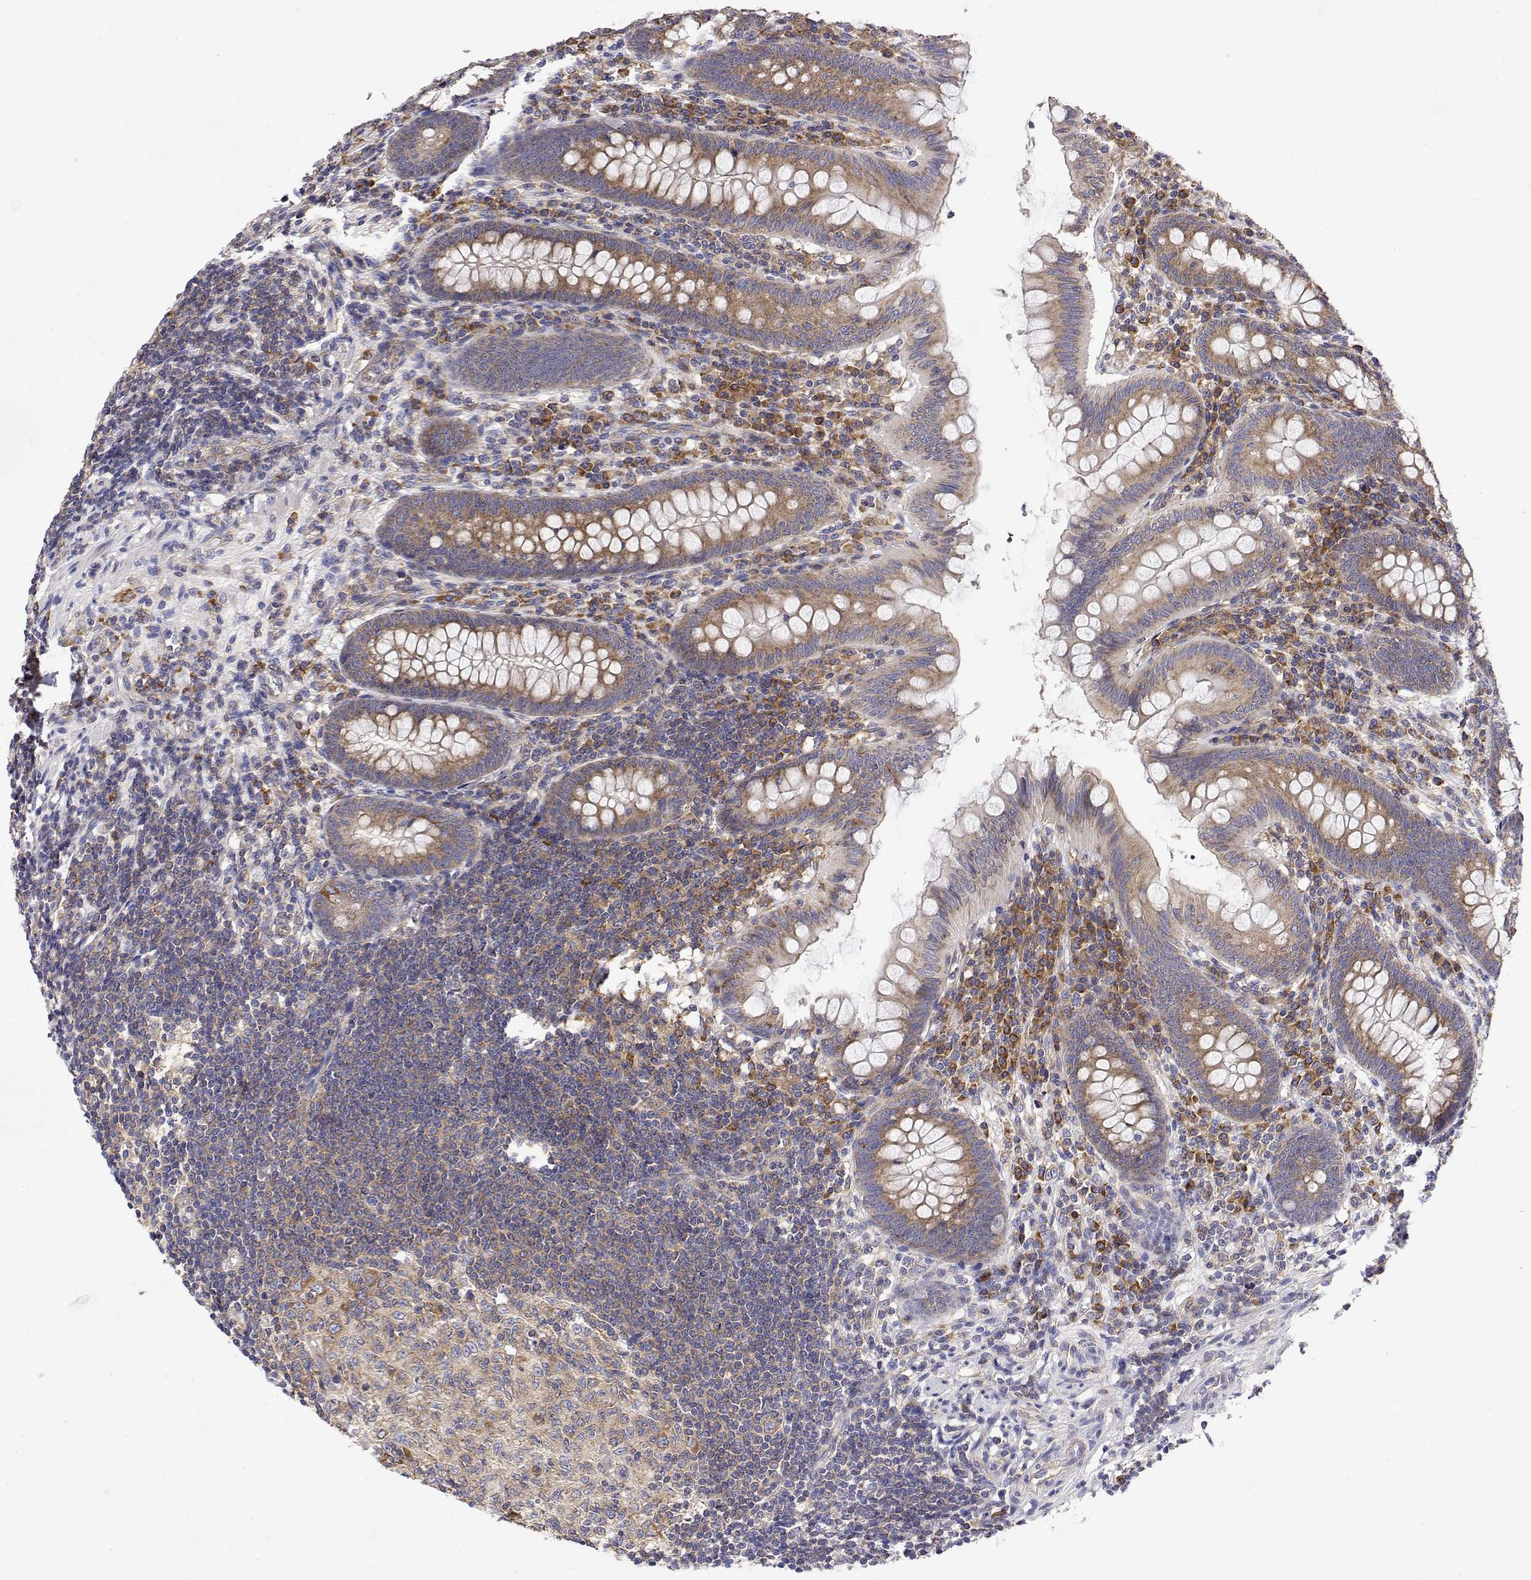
{"staining": {"intensity": "moderate", "quantity": ">75%", "location": "cytoplasmic/membranous"}, "tissue": "appendix", "cell_type": "Glandular cells", "image_type": "normal", "snomed": [{"axis": "morphology", "description": "Normal tissue, NOS"}, {"axis": "topography", "description": "Appendix"}], "caption": "Immunohistochemistry (IHC) image of benign appendix: human appendix stained using immunohistochemistry (IHC) demonstrates medium levels of moderate protein expression localized specifically in the cytoplasmic/membranous of glandular cells, appearing as a cytoplasmic/membranous brown color.", "gene": "EEF1G", "patient": {"sex": "female", "age": 57}}